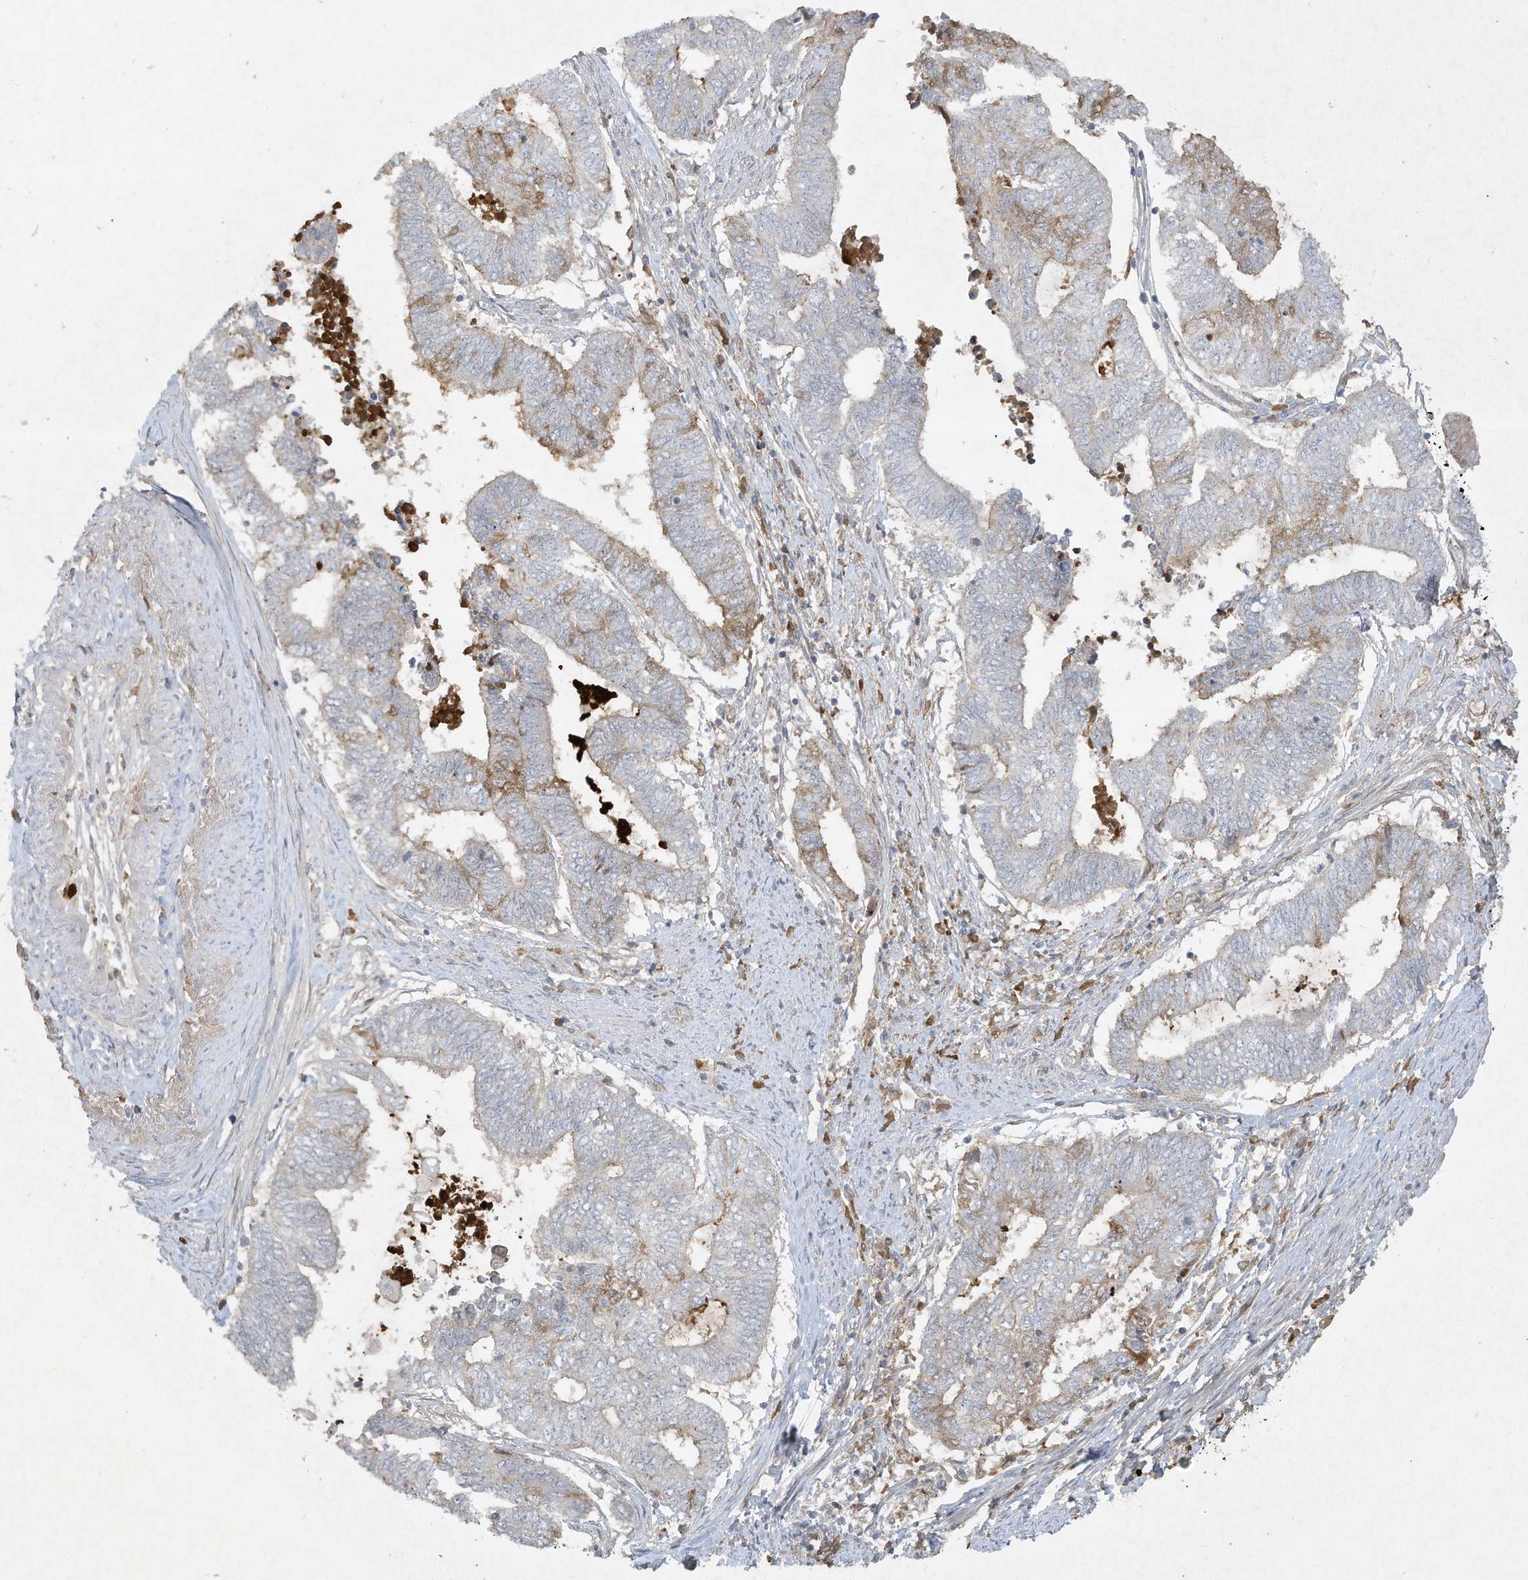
{"staining": {"intensity": "negative", "quantity": "none", "location": "none"}, "tissue": "endometrial cancer", "cell_type": "Tumor cells", "image_type": "cancer", "snomed": [{"axis": "morphology", "description": "Adenocarcinoma, NOS"}, {"axis": "topography", "description": "Uterus"}, {"axis": "topography", "description": "Endometrium"}], "caption": "The IHC image has no significant staining in tumor cells of endometrial cancer tissue.", "gene": "FETUB", "patient": {"sex": "female", "age": 70}}